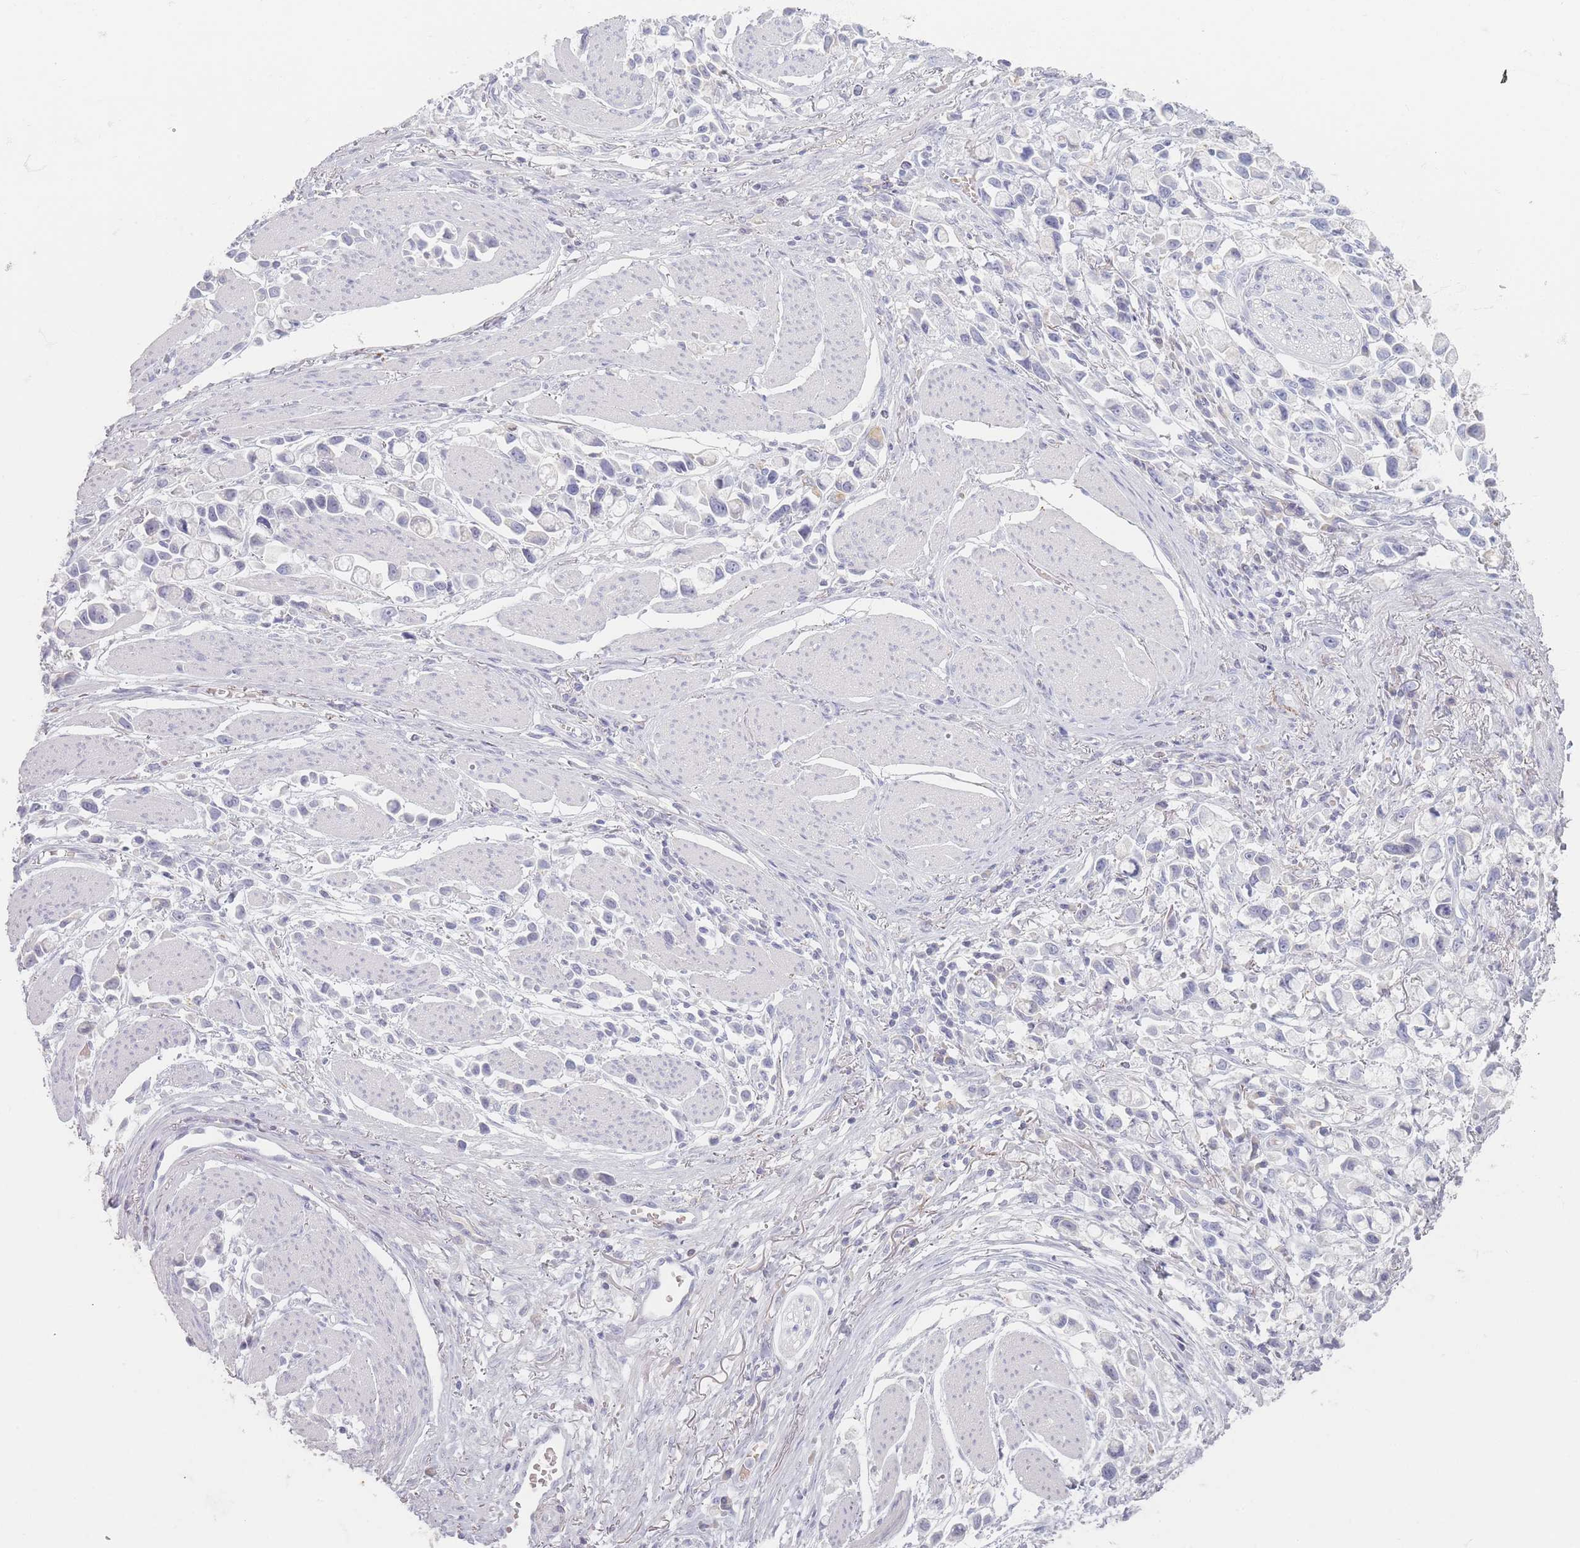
{"staining": {"intensity": "negative", "quantity": "none", "location": "none"}, "tissue": "stomach cancer", "cell_type": "Tumor cells", "image_type": "cancer", "snomed": [{"axis": "morphology", "description": "Adenocarcinoma, NOS"}, {"axis": "topography", "description": "Stomach"}], "caption": "IHC of human adenocarcinoma (stomach) shows no expression in tumor cells. (DAB immunohistochemistry visualized using brightfield microscopy, high magnification).", "gene": "HELZ2", "patient": {"sex": "female", "age": 81}}